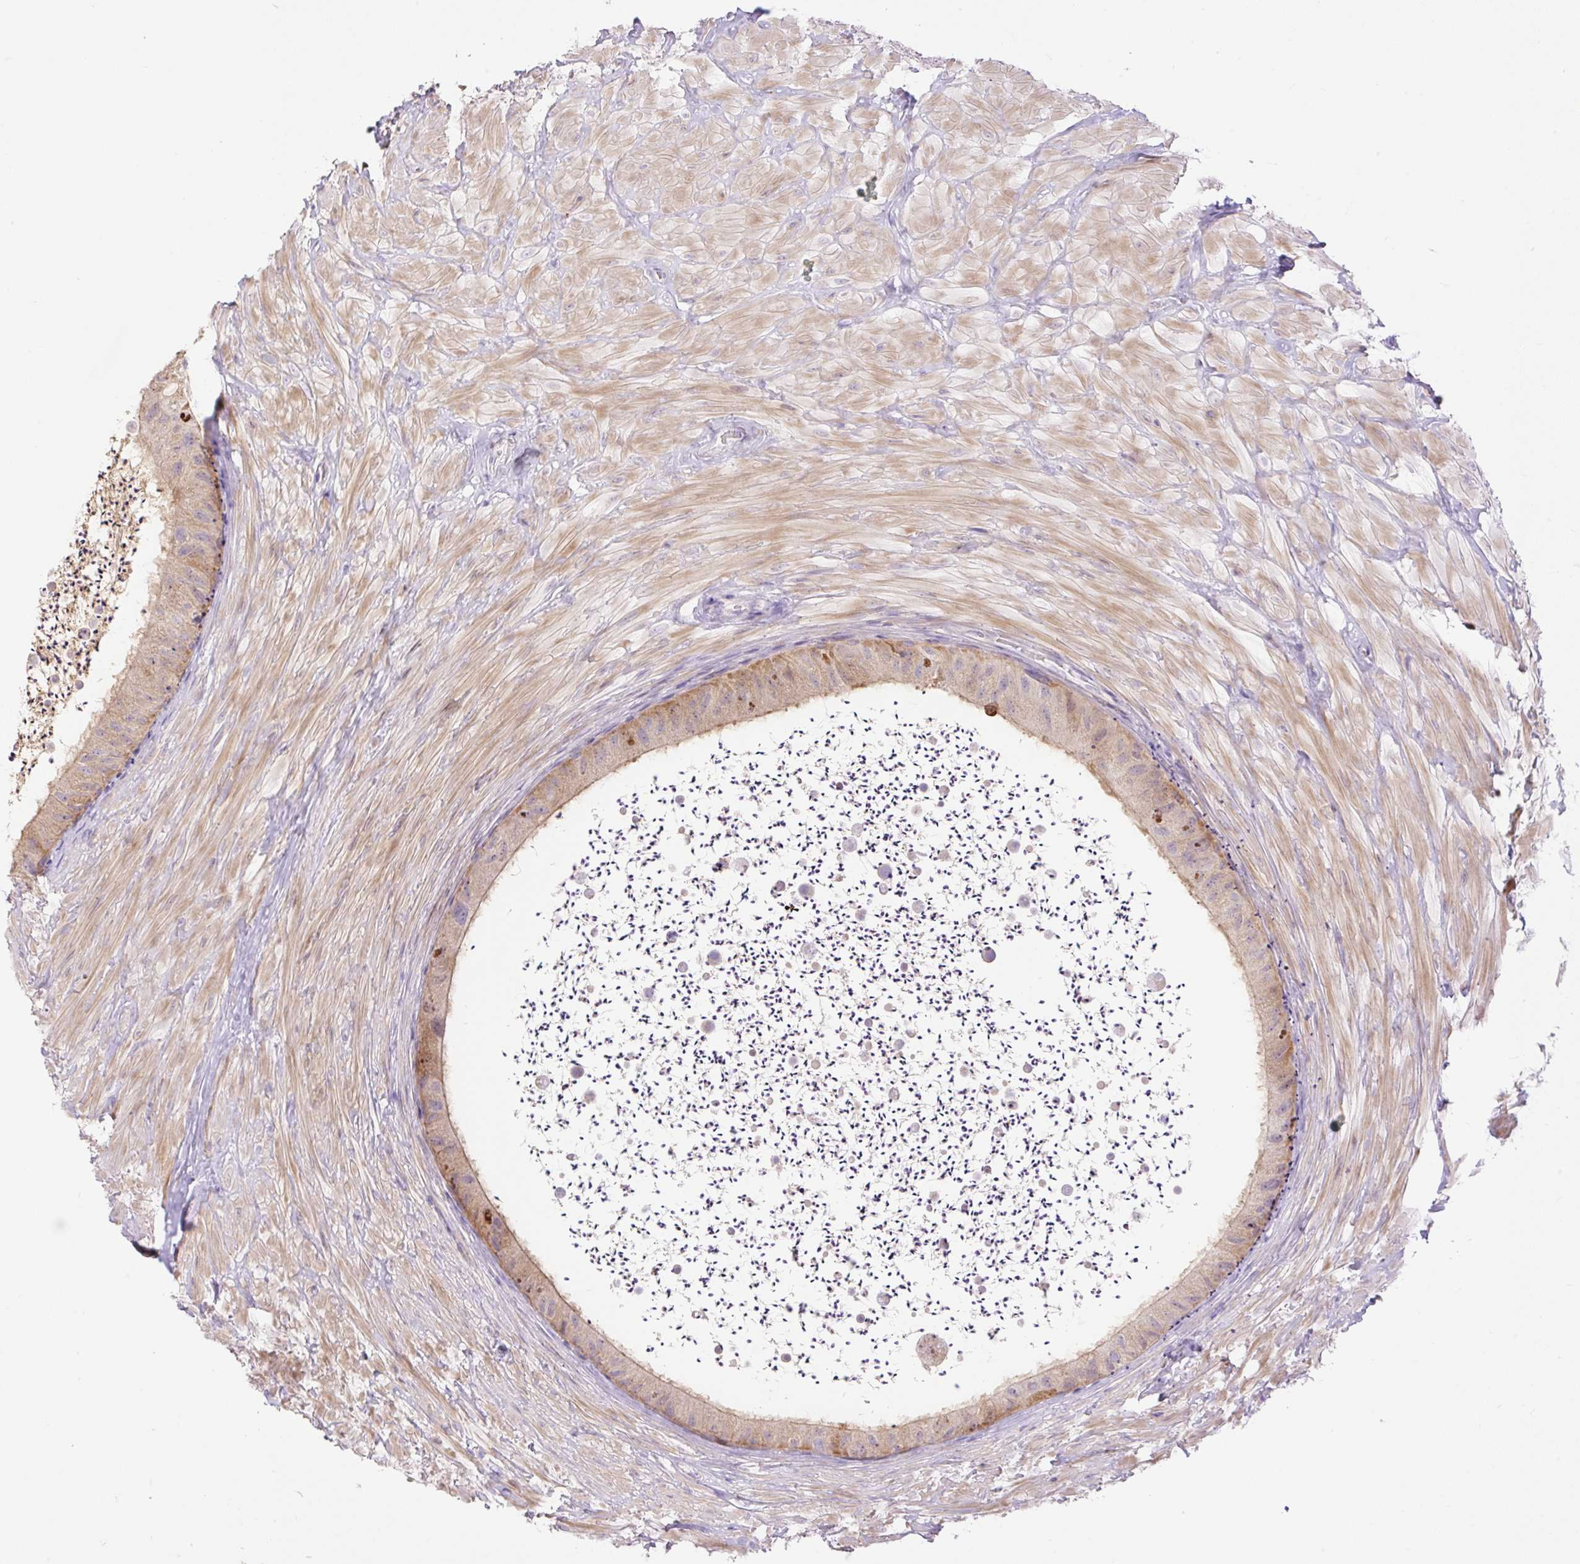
{"staining": {"intensity": "moderate", "quantity": ">75%", "location": "cytoplasmic/membranous"}, "tissue": "epididymis", "cell_type": "Glandular cells", "image_type": "normal", "snomed": [{"axis": "morphology", "description": "Normal tissue, NOS"}, {"axis": "topography", "description": "Epididymis"}, {"axis": "topography", "description": "Peripheral nerve tissue"}], "caption": "This image shows benign epididymis stained with IHC to label a protein in brown. The cytoplasmic/membranous of glandular cells show moderate positivity for the protein. Nuclei are counter-stained blue.", "gene": "VPS25", "patient": {"sex": "male", "age": 32}}